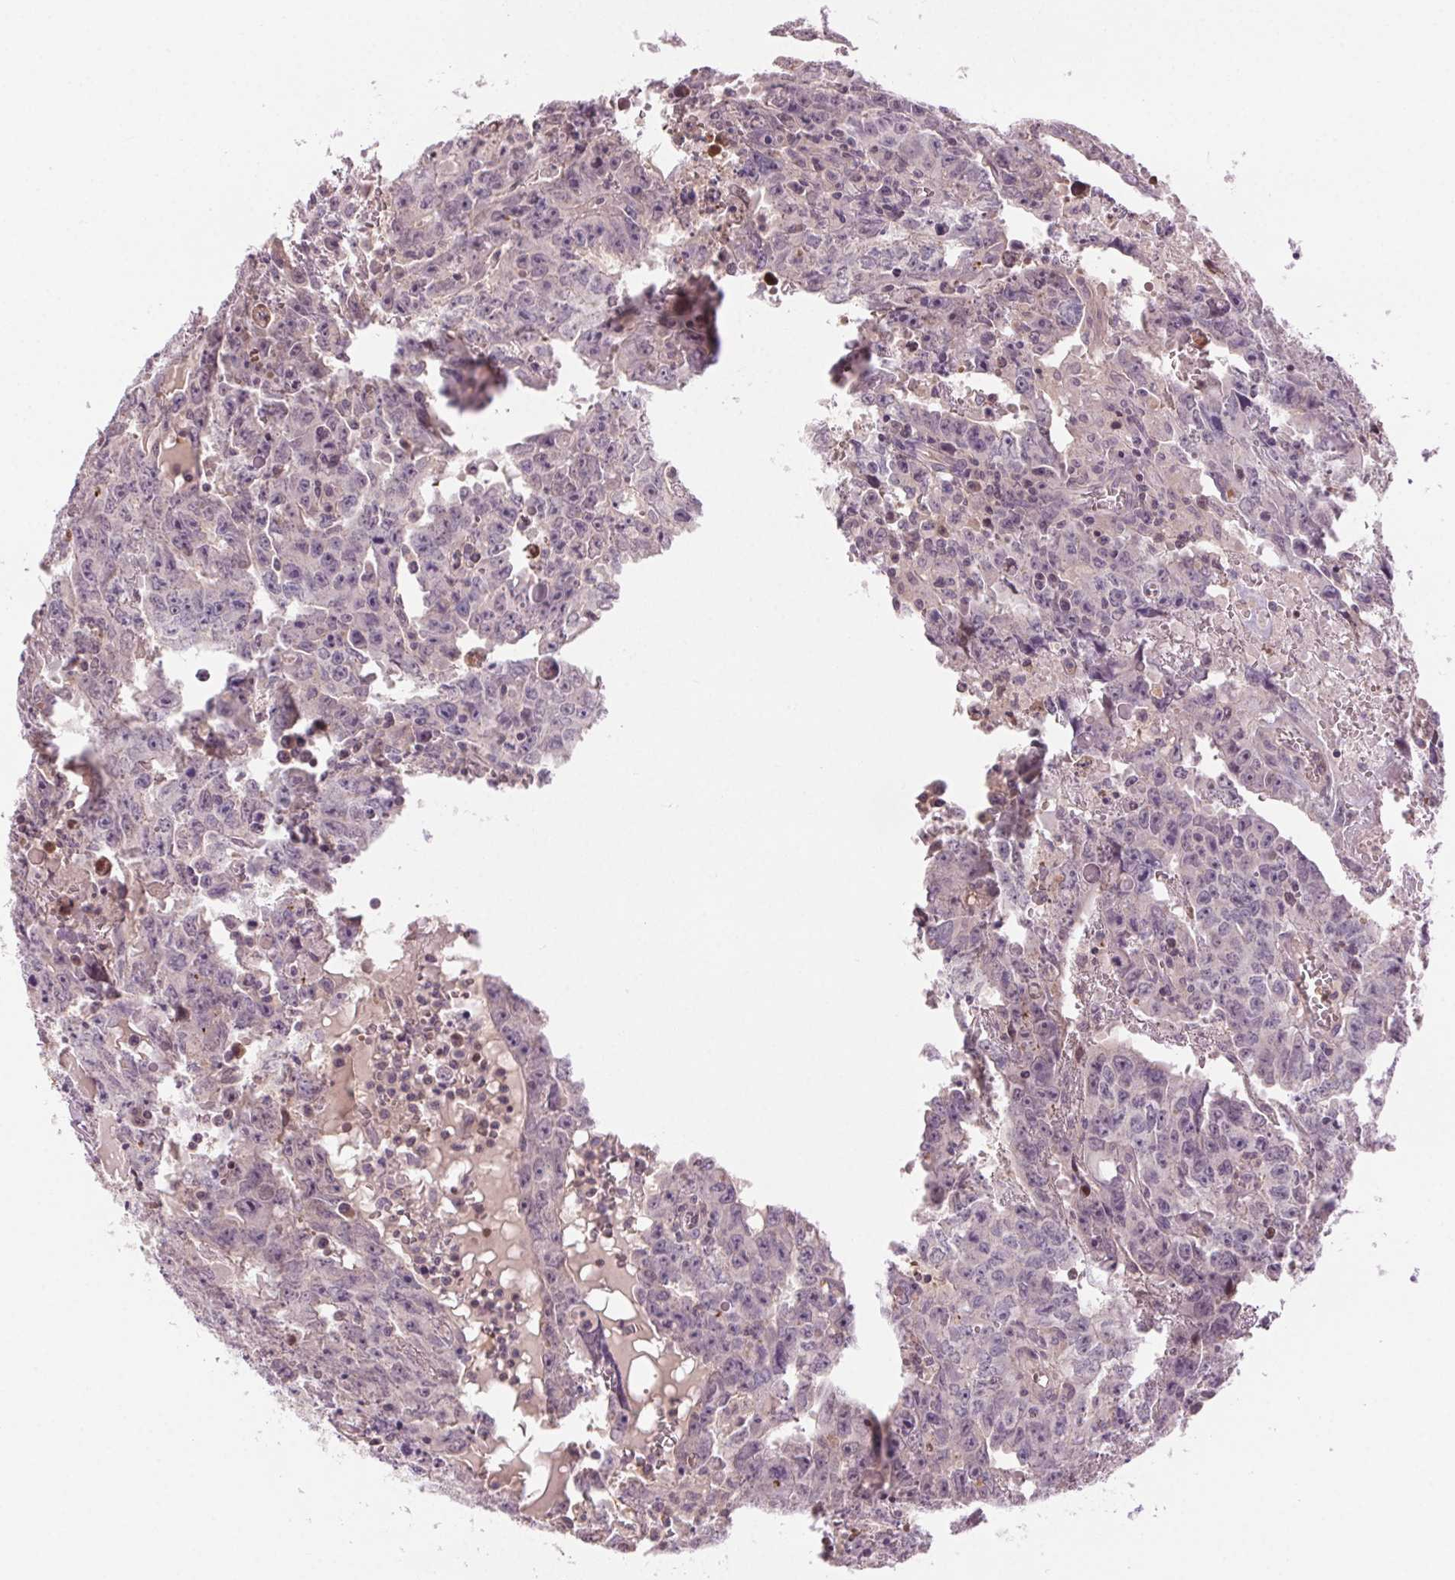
{"staining": {"intensity": "negative", "quantity": "none", "location": "none"}, "tissue": "testis cancer", "cell_type": "Tumor cells", "image_type": "cancer", "snomed": [{"axis": "morphology", "description": "Carcinoma, Embryonal, NOS"}, {"axis": "topography", "description": "Testis"}], "caption": "The micrograph reveals no significant staining in tumor cells of testis cancer (embryonal carcinoma).", "gene": "HHLA2", "patient": {"sex": "male", "age": 22}}